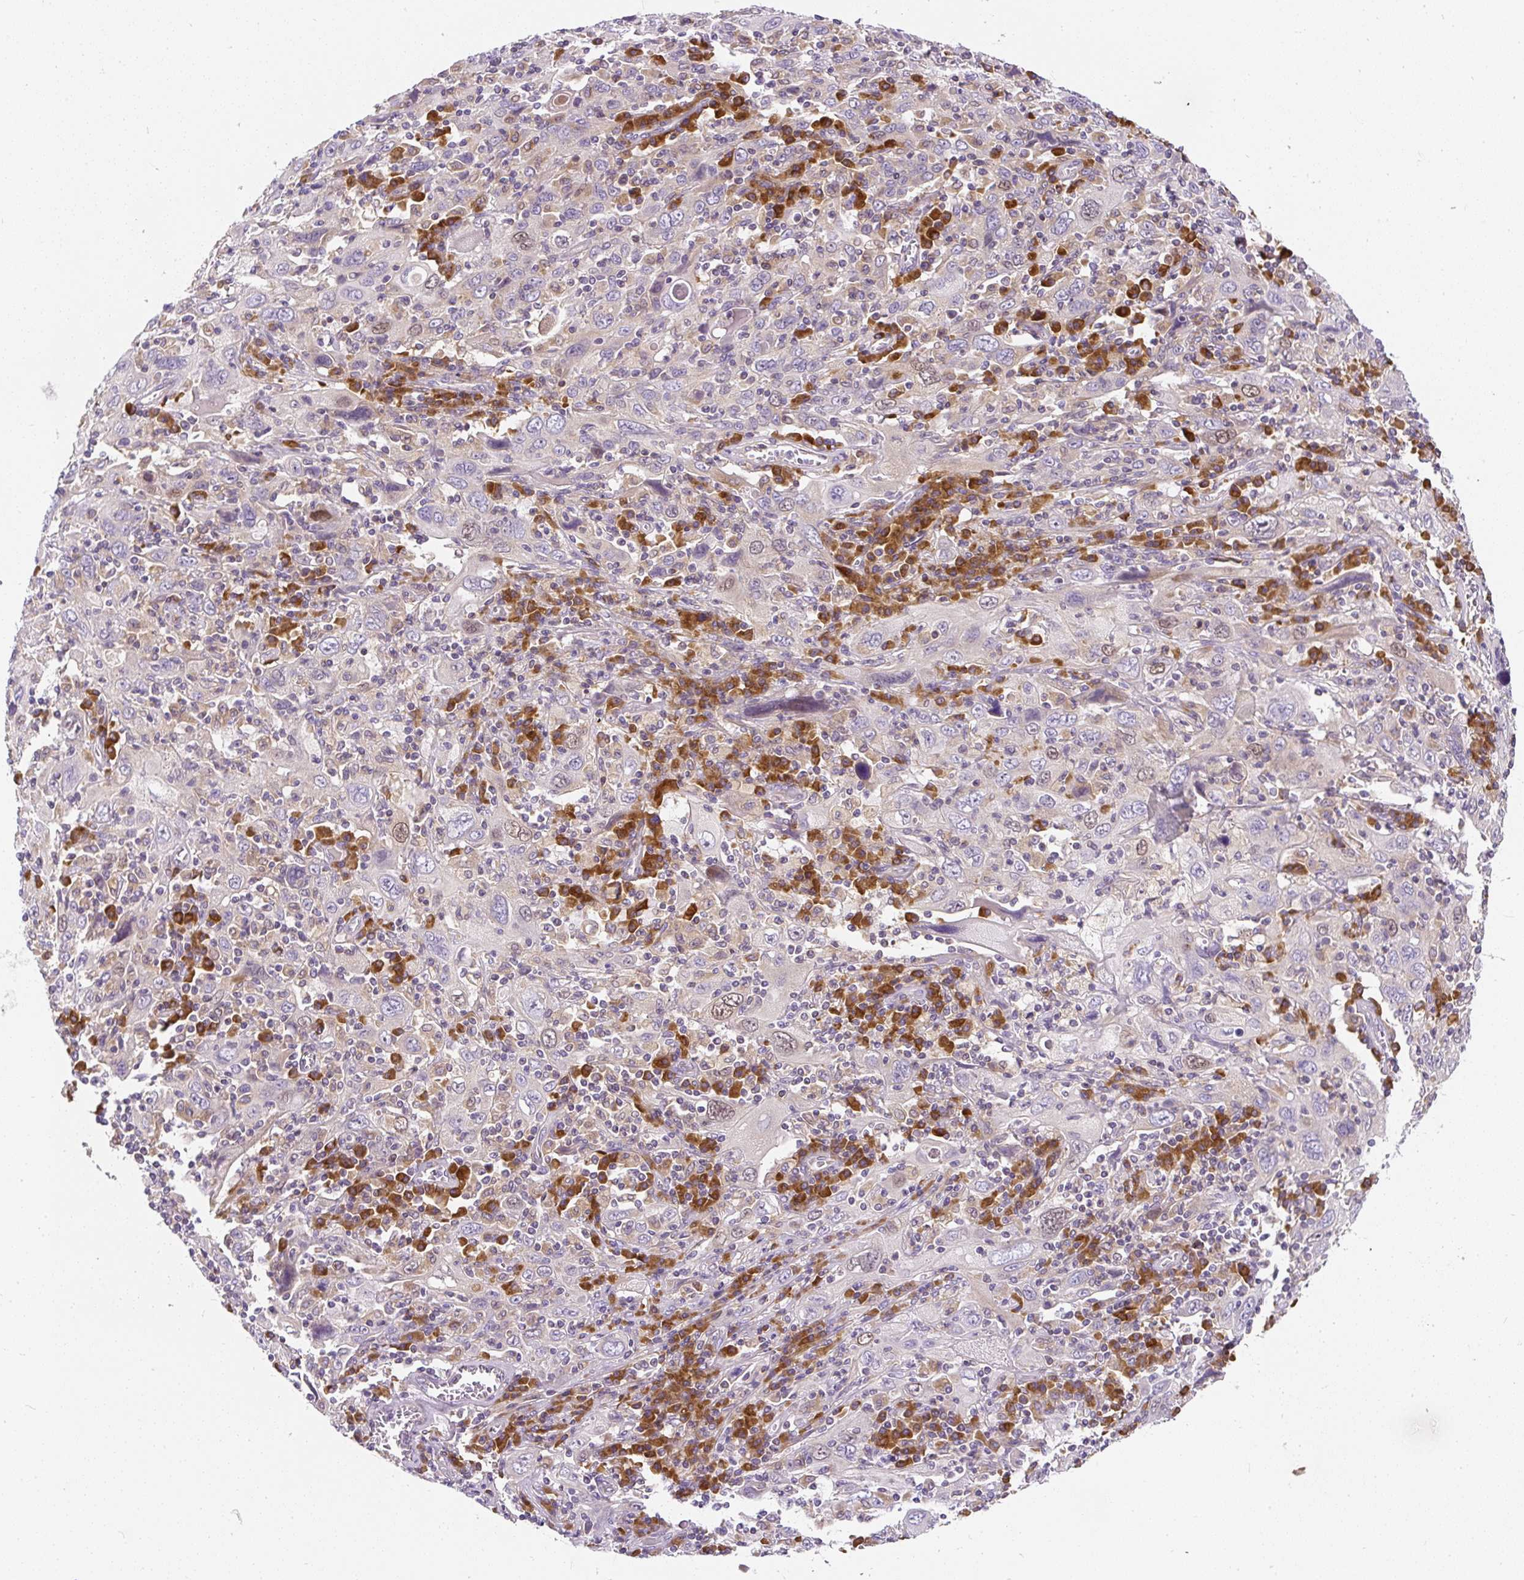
{"staining": {"intensity": "weak", "quantity": "<25%", "location": "nuclear"}, "tissue": "cervical cancer", "cell_type": "Tumor cells", "image_type": "cancer", "snomed": [{"axis": "morphology", "description": "Squamous cell carcinoma, NOS"}, {"axis": "topography", "description": "Cervix"}], "caption": "A histopathology image of squamous cell carcinoma (cervical) stained for a protein demonstrates no brown staining in tumor cells.", "gene": "CYP20A1", "patient": {"sex": "female", "age": 46}}